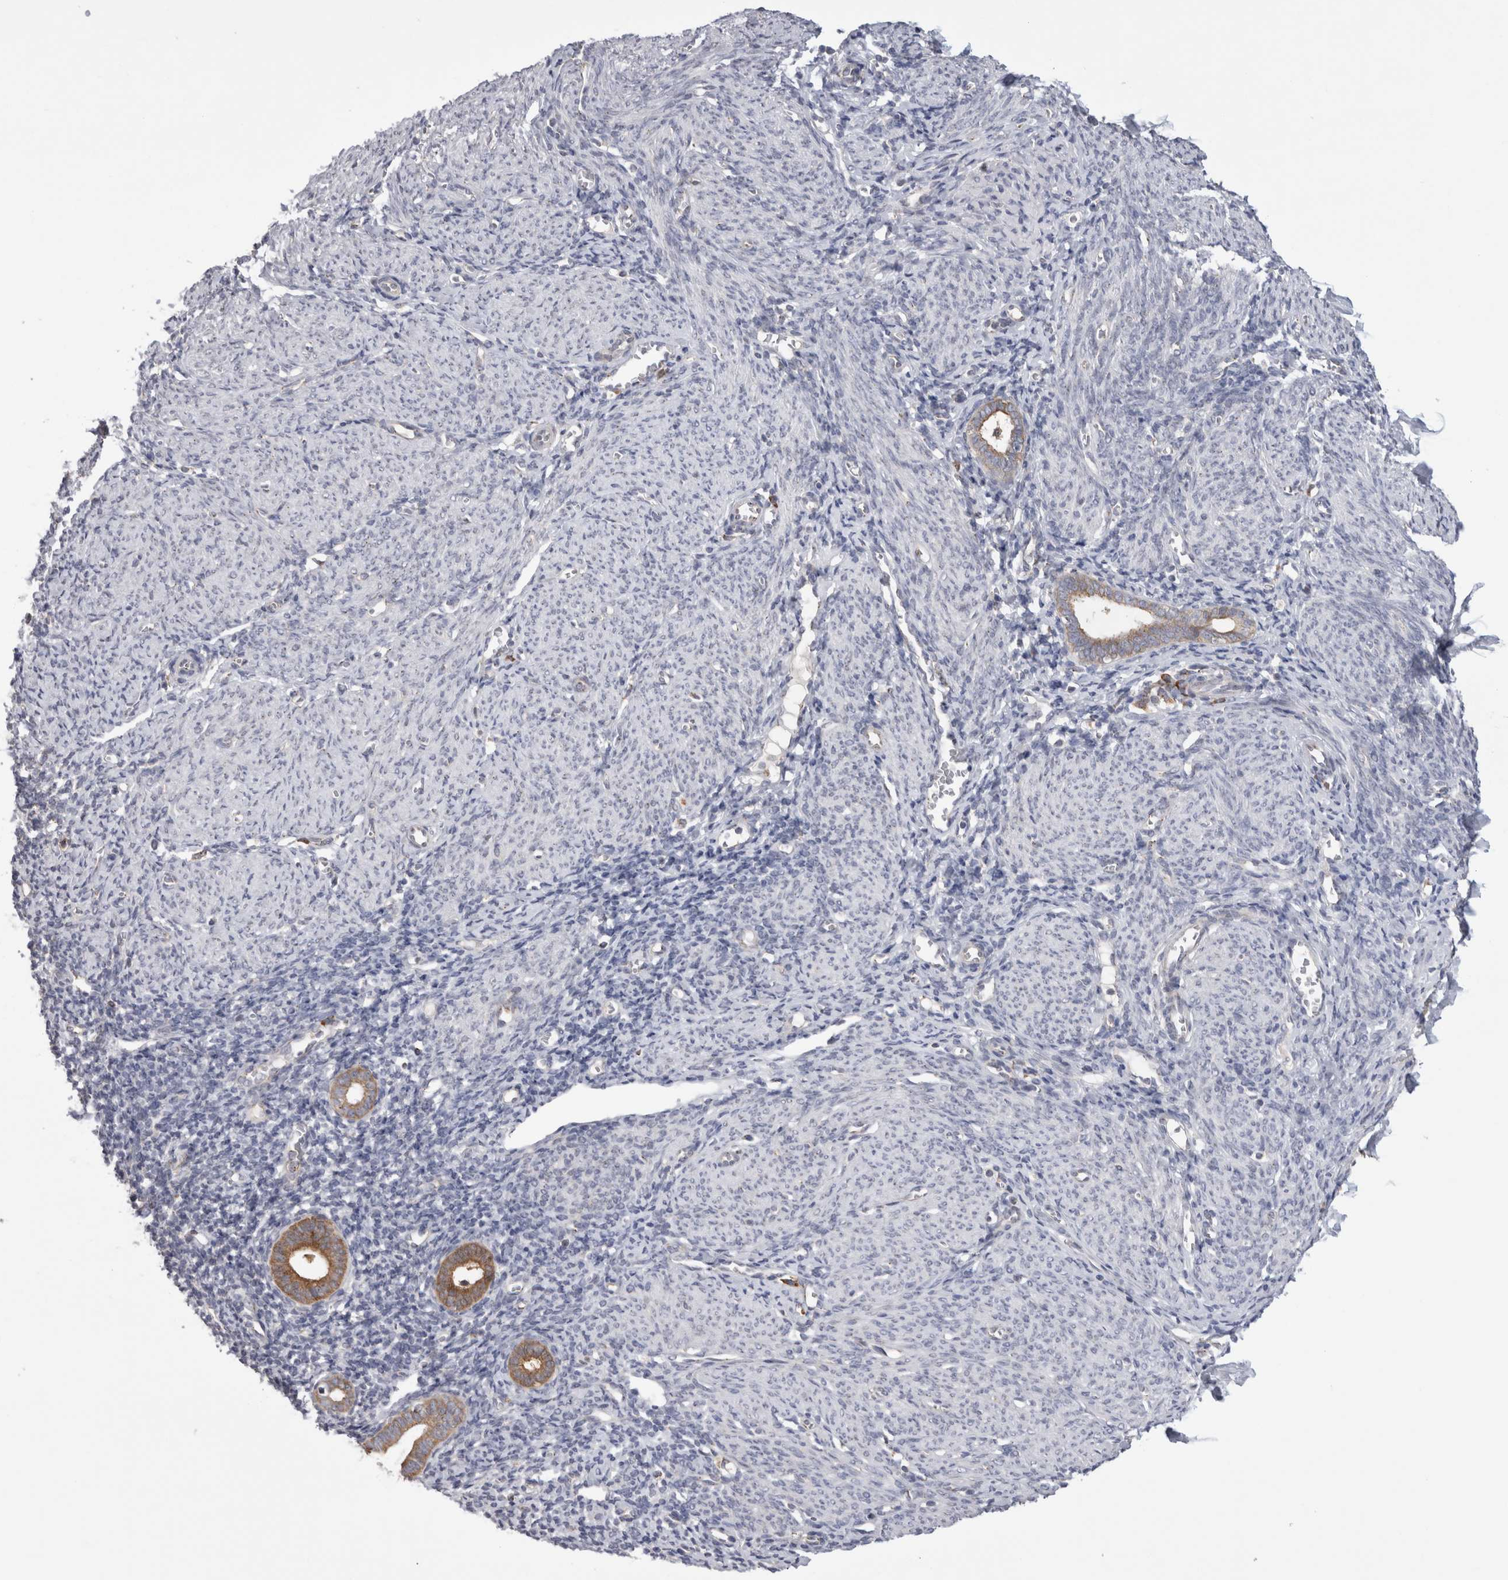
{"staining": {"intensity": "weak", "quantity": "<25%", "location": "cytoplasmic/membranous"}, "tissue": "endometrium", "cell_type": "Cells in endometrial stroma", "image_type": "normal", "snomed": [{"axis": "morphology", "description": "Normal tissue, NOS"}, {"axis": "morphology", "description": "Adenocarcinoma, NOS"}, {"axis": "topography", "description": "Endometrium"}], "caption": "Immunohistochemistry (IHC) of normal human endometrium reveals no positivity in cells in endometrial stroma. (DAB immunohistochemistry (IHC) visualized using brightfield microscopy, high magnification).", "gene": "ZNF341", "patient": {"sex": "female", "age": 57}}